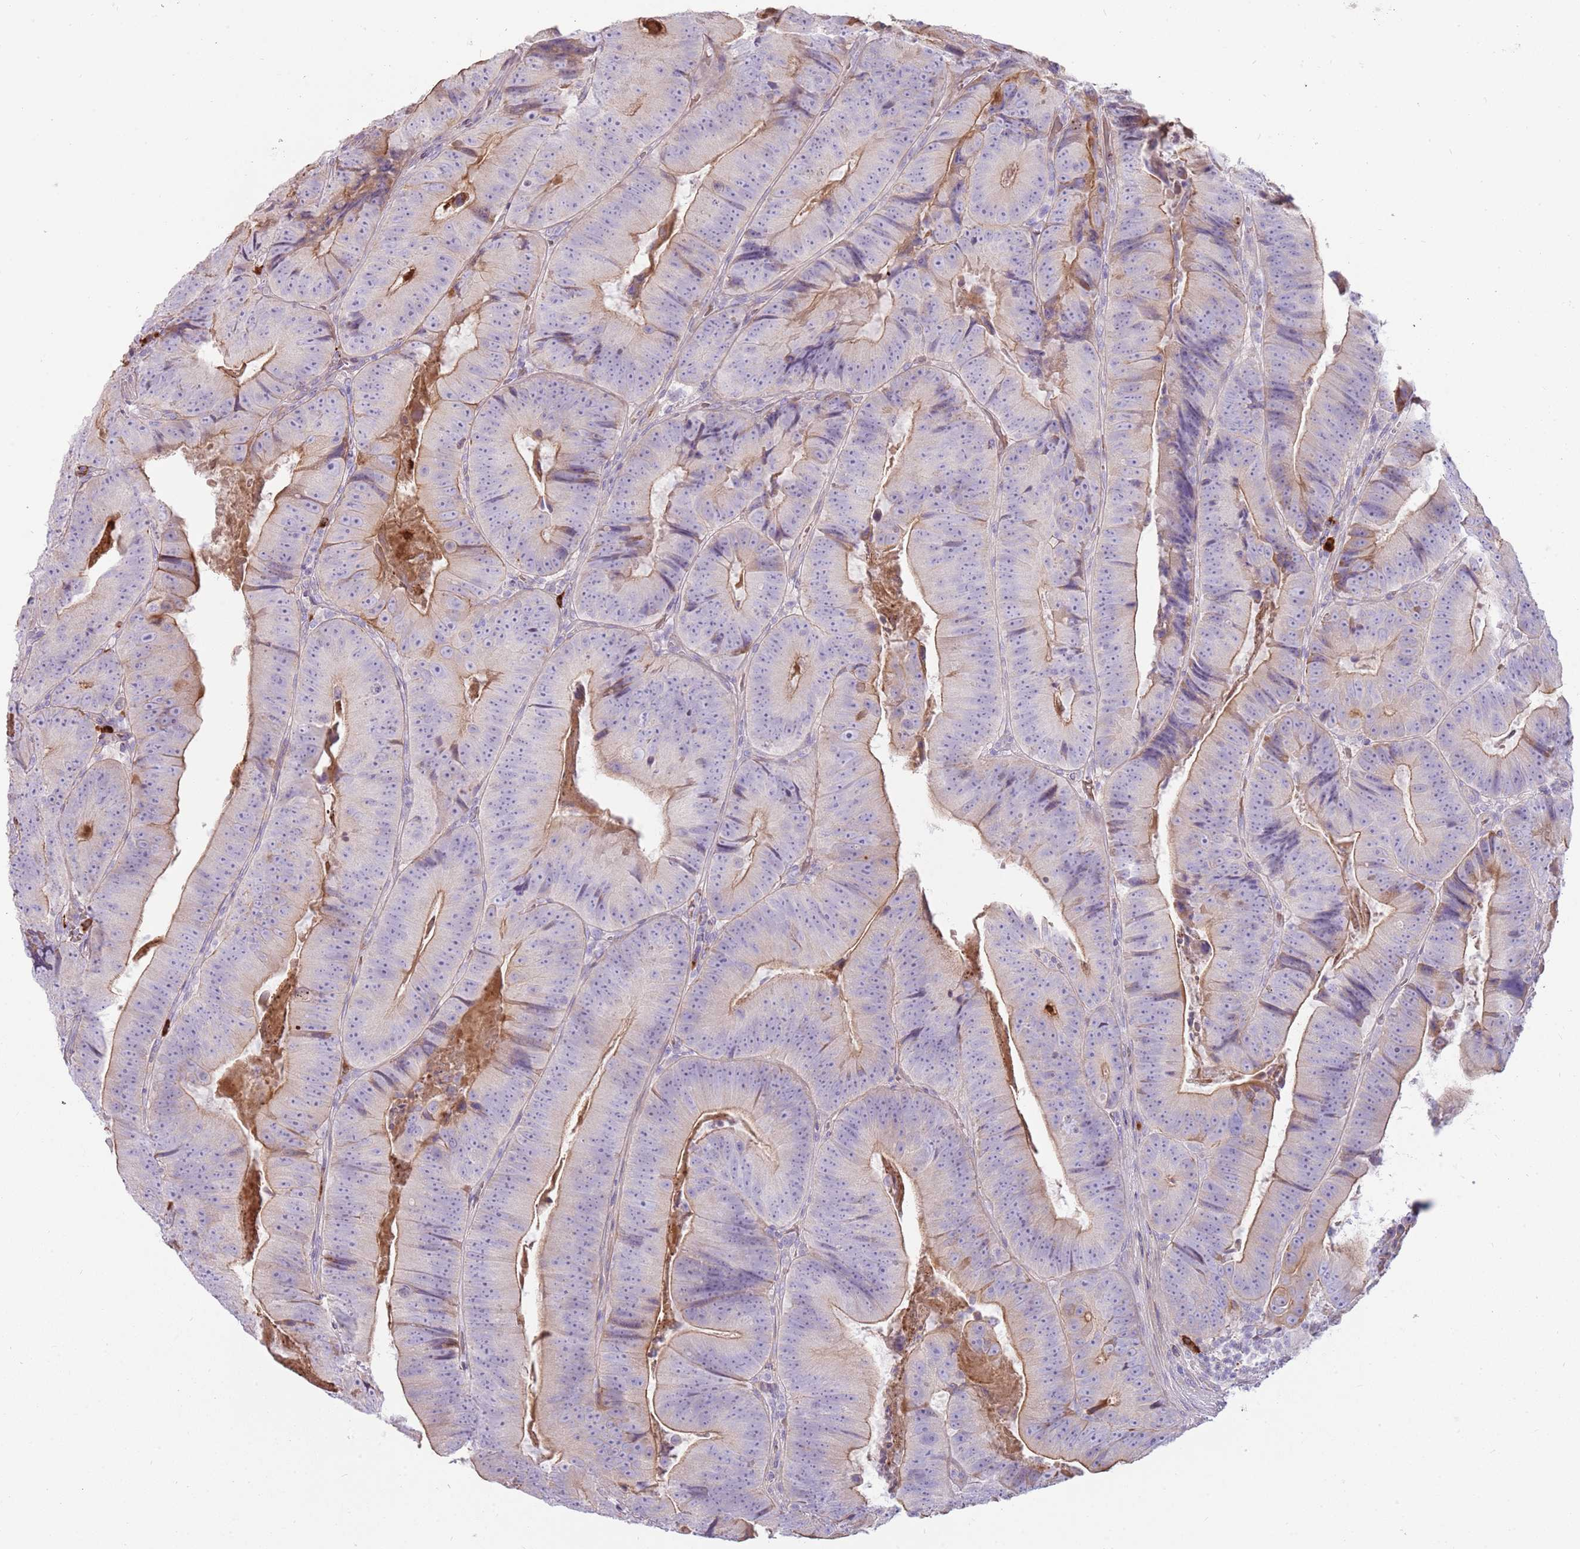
{"staining": {"intensity": "moderate", "quantity": "<25%", "location": "cytoplasmic/membranous"}, "tissue": "colorectal cancer", "cell_type": "Tumor cells", "image_type": "cancer", "snomed": [{"axis": "morphology", "description": "Adenocarcinoma, NOS"}, {"axis": "topography", "description": "Colon"}], "caption": "Colorectal adenocarcinoma was stained to show a protein in brown. There is low levels of moderate cytoplasmic/membranous staining in approximately <25% of tumor cells.", "gene": "MCUB", "patient": {"sex": "female", "age": 86}}